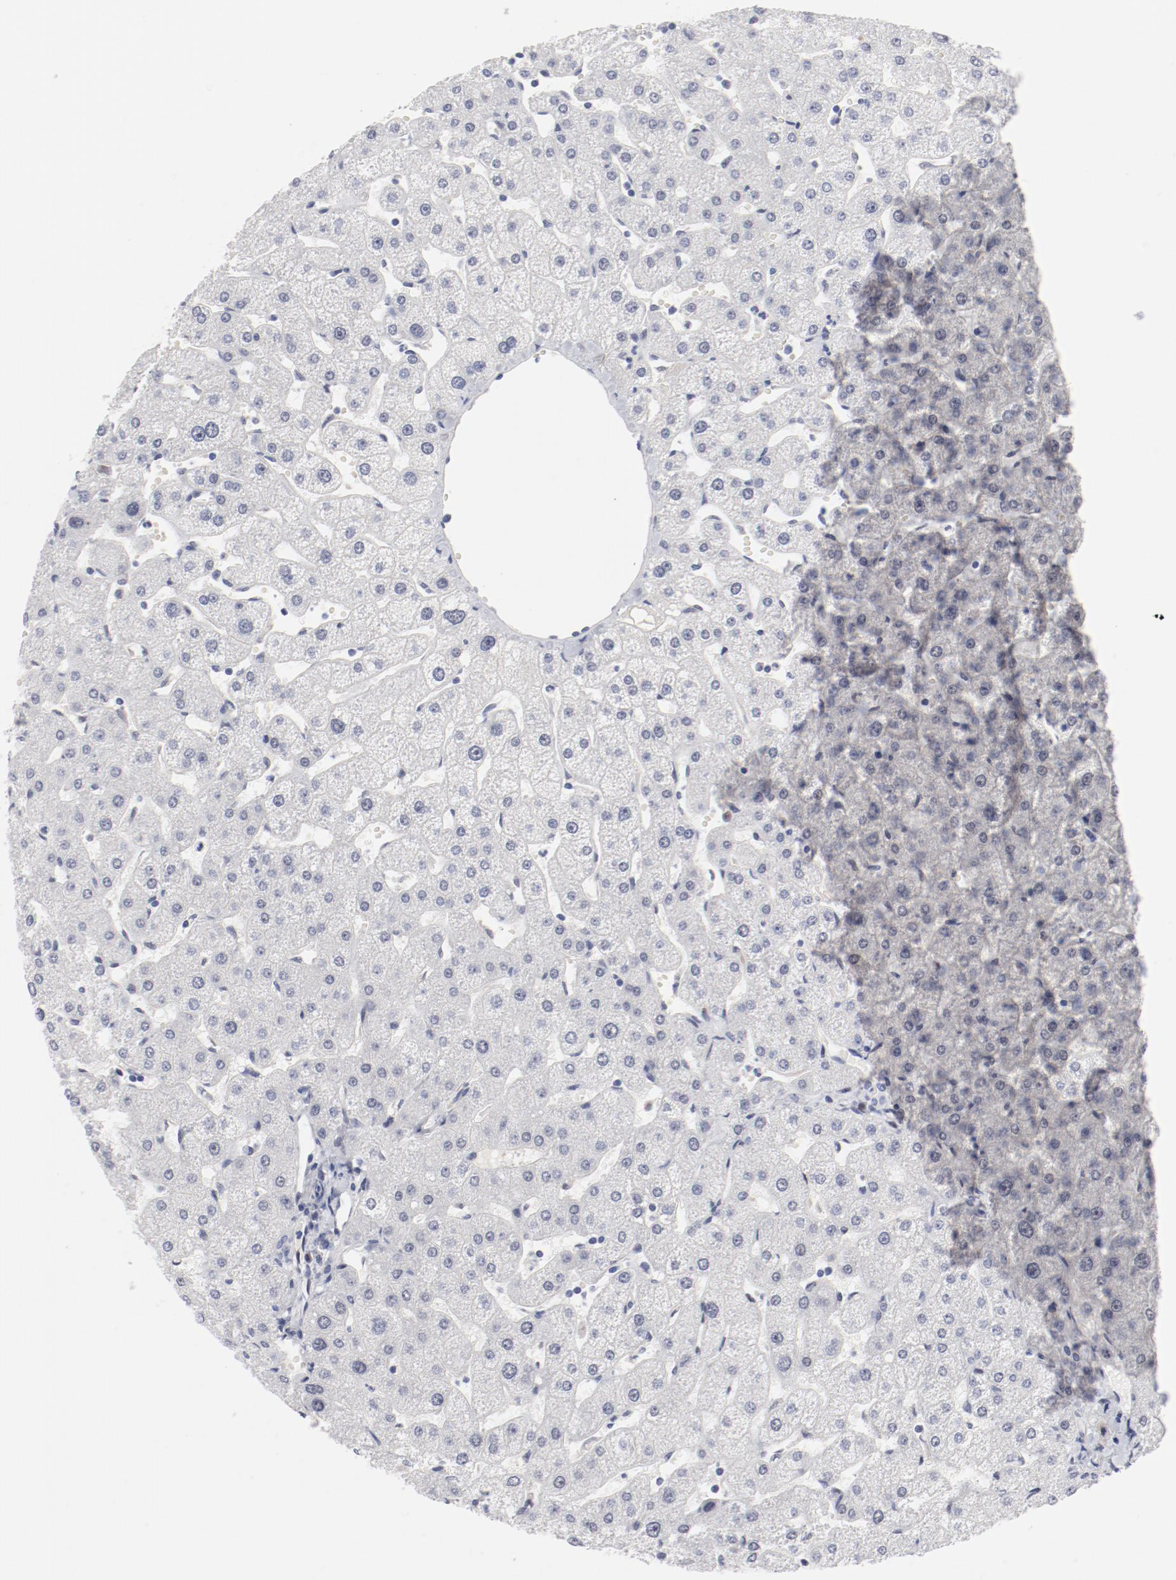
{"staining": {"intensity": "negative", "quantity": "none", "location": "none"}, "tissue": "liver", "cell_type": "Cholangiocytes", "image_type": "normal", "snomed": [{"axis": "morphology", "description": "Normal tissue, NOS"}, {"axis": "topography", "description": "Liver"}], "caption": "Immunohistochemical staining of benign liver demonstrates no significant expression in cholangiocytes.", "gene": "FSCB", "patient": {"sex": "male", "age": 67}}